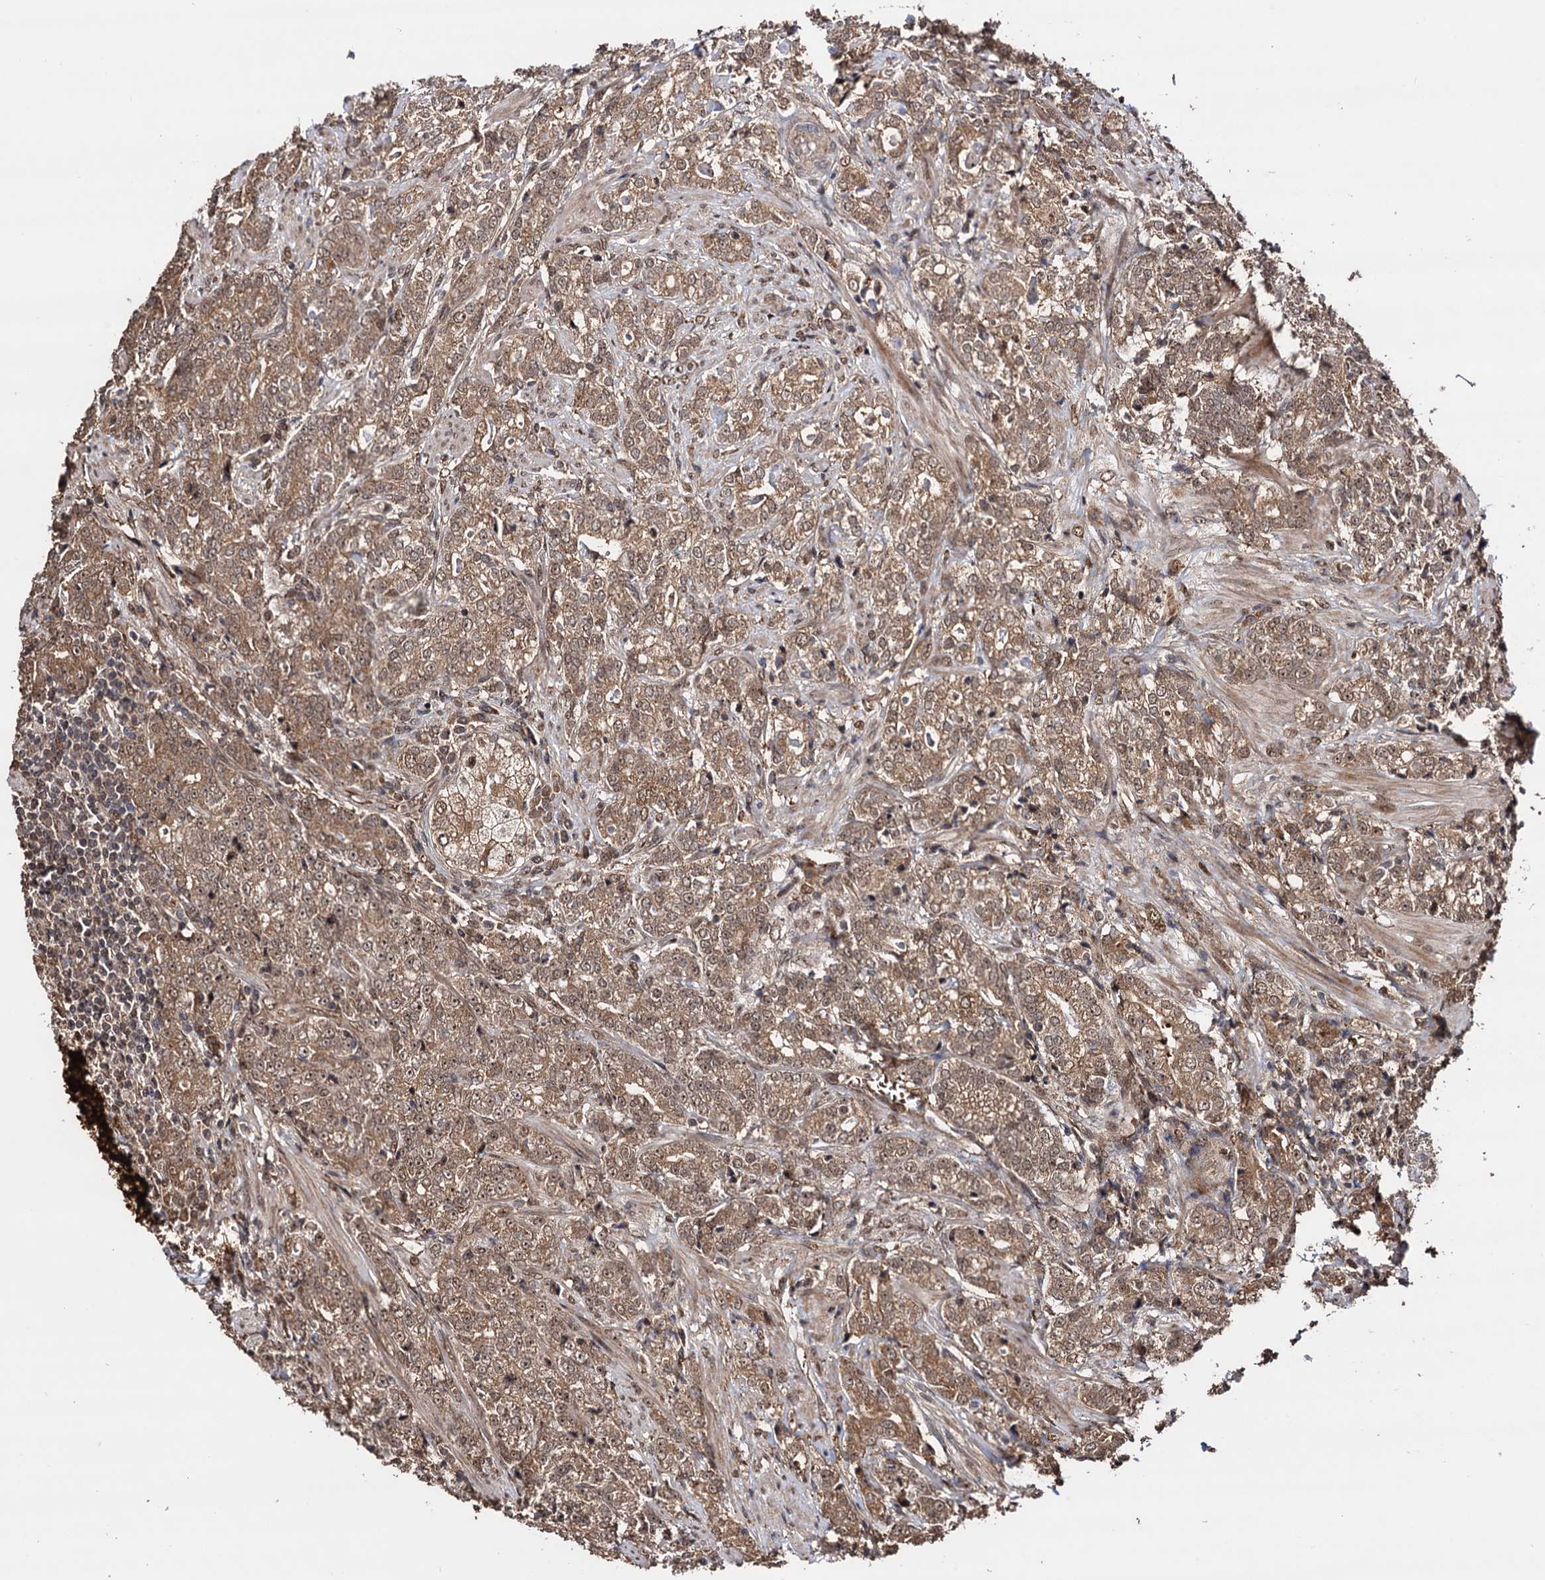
{"staining": {"intensity": "moderate", "quantity": ">75%", "location": "cytoplasmic/membranous,nuclear"}, "tissue": "prostate cancer", "cell_type": "Tumor cells", "image_type": "cancer", "snomed": [{"axis": "morphology", "description": "Adenocarcinoma, High grade"}, {"axis": "topography", "description": "Prostate"}], "caption": "DAB (3,3'-diaminobenzidine) immunohistochemical staining of human prostate cancer (high-grade adenocarcinoma) displays moderate cytoplasmic/membranous and nuclear protein staining in about >75% of tumor cells.", "gene": "PIGB", "patient": {"sex": "male", "age": 69}}